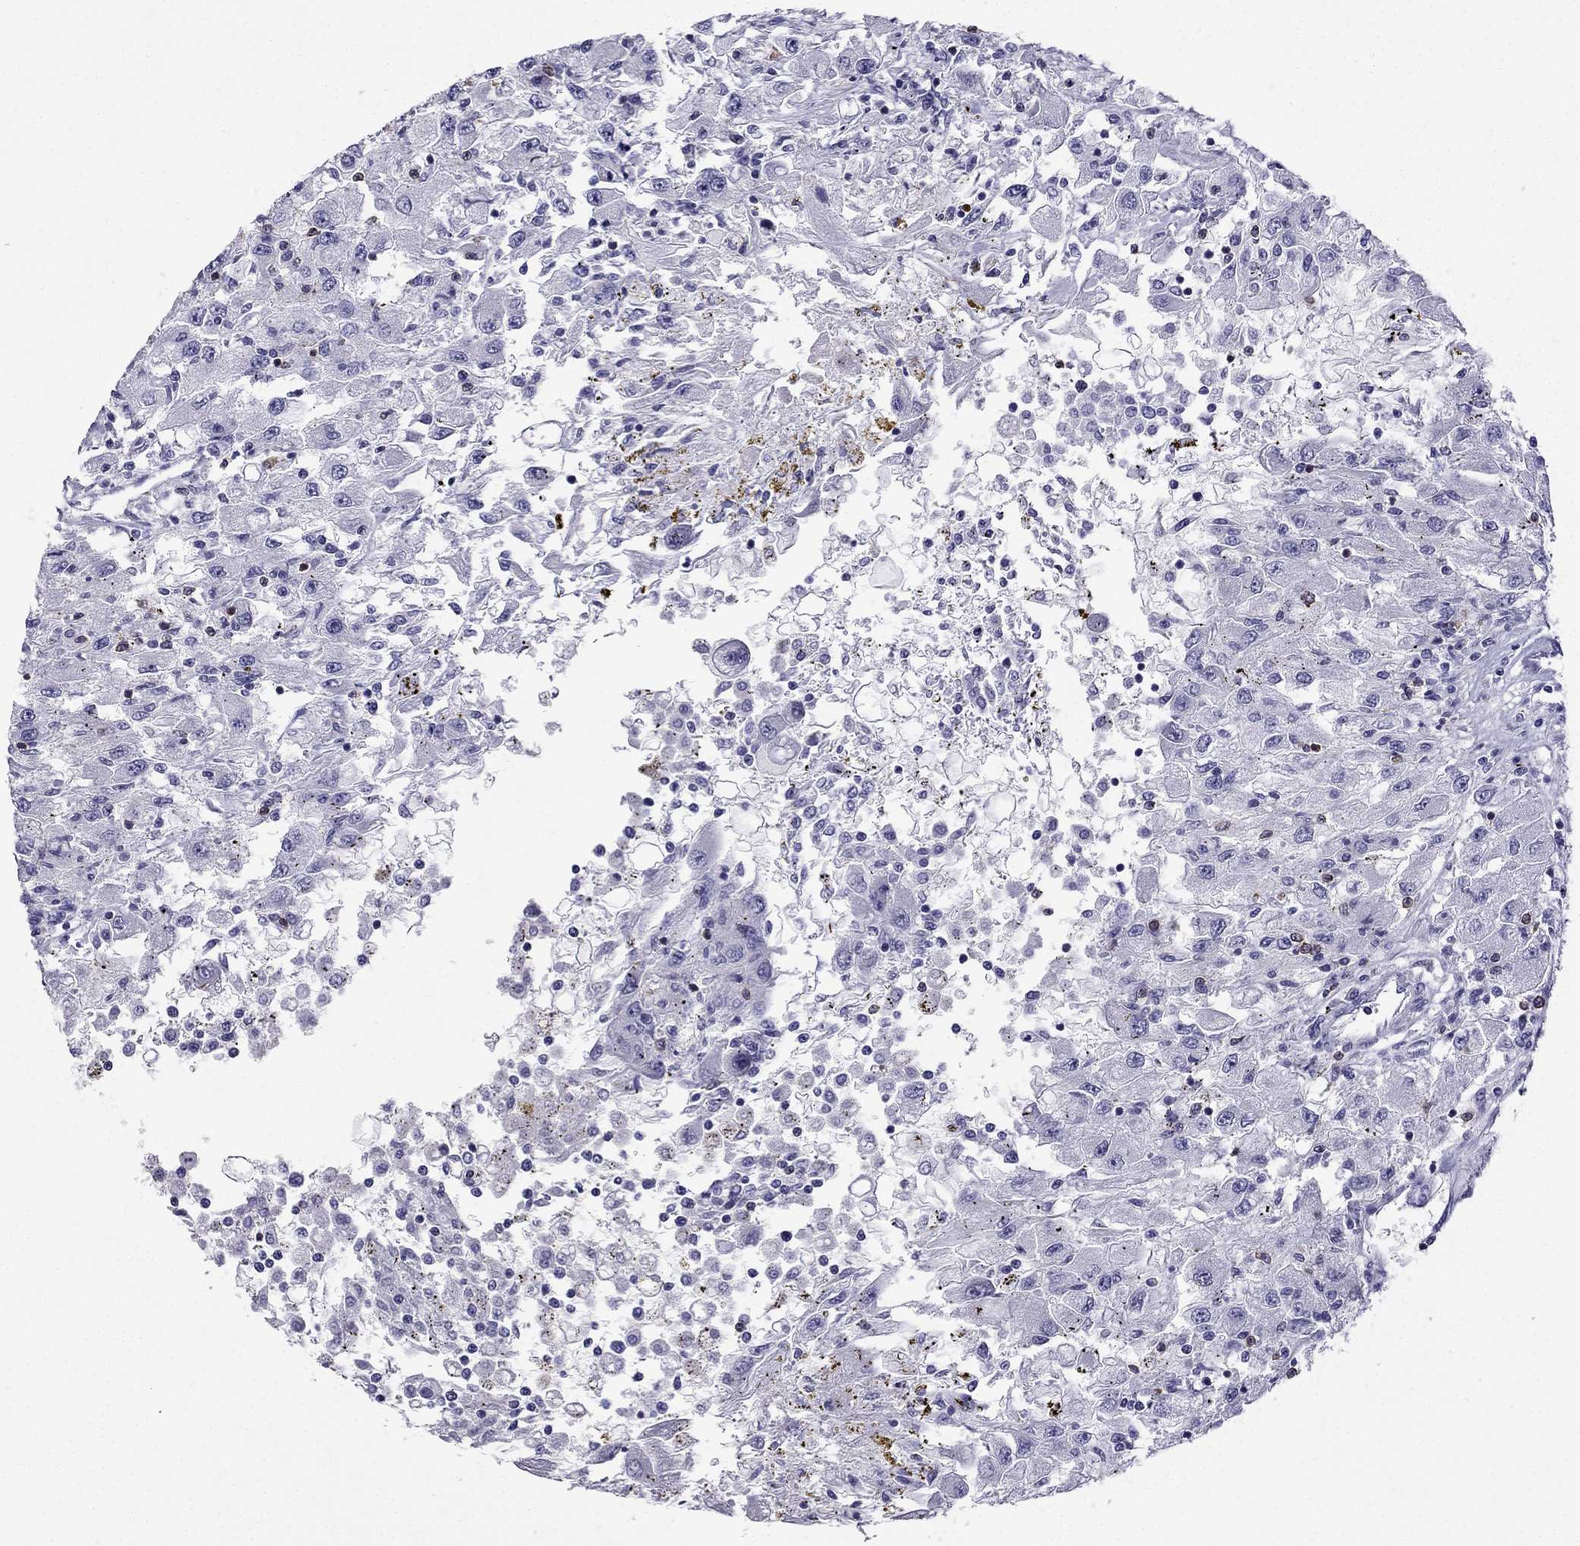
{"staining": {"intensity": "negative", "quantity": "none", "location": "none"}, "tissue": "renal cancer", "cell_type": "Tumor cells", "image_type": "cancer", "snomed": [{"axis": "morphology", "description": "Adenocarcinoma, NOS"}, {"axis": "topography", "description": "Kidney"}], "caption": "IHC photomicrograph of neoplastic tissue: renal adenocarcinoma stained with DAB (3,3'-diaminobenzidine) displays no significant protein positivity in tumor cells.", "gene": "CCK", "patient": {"sex": "female", "age": 67}}